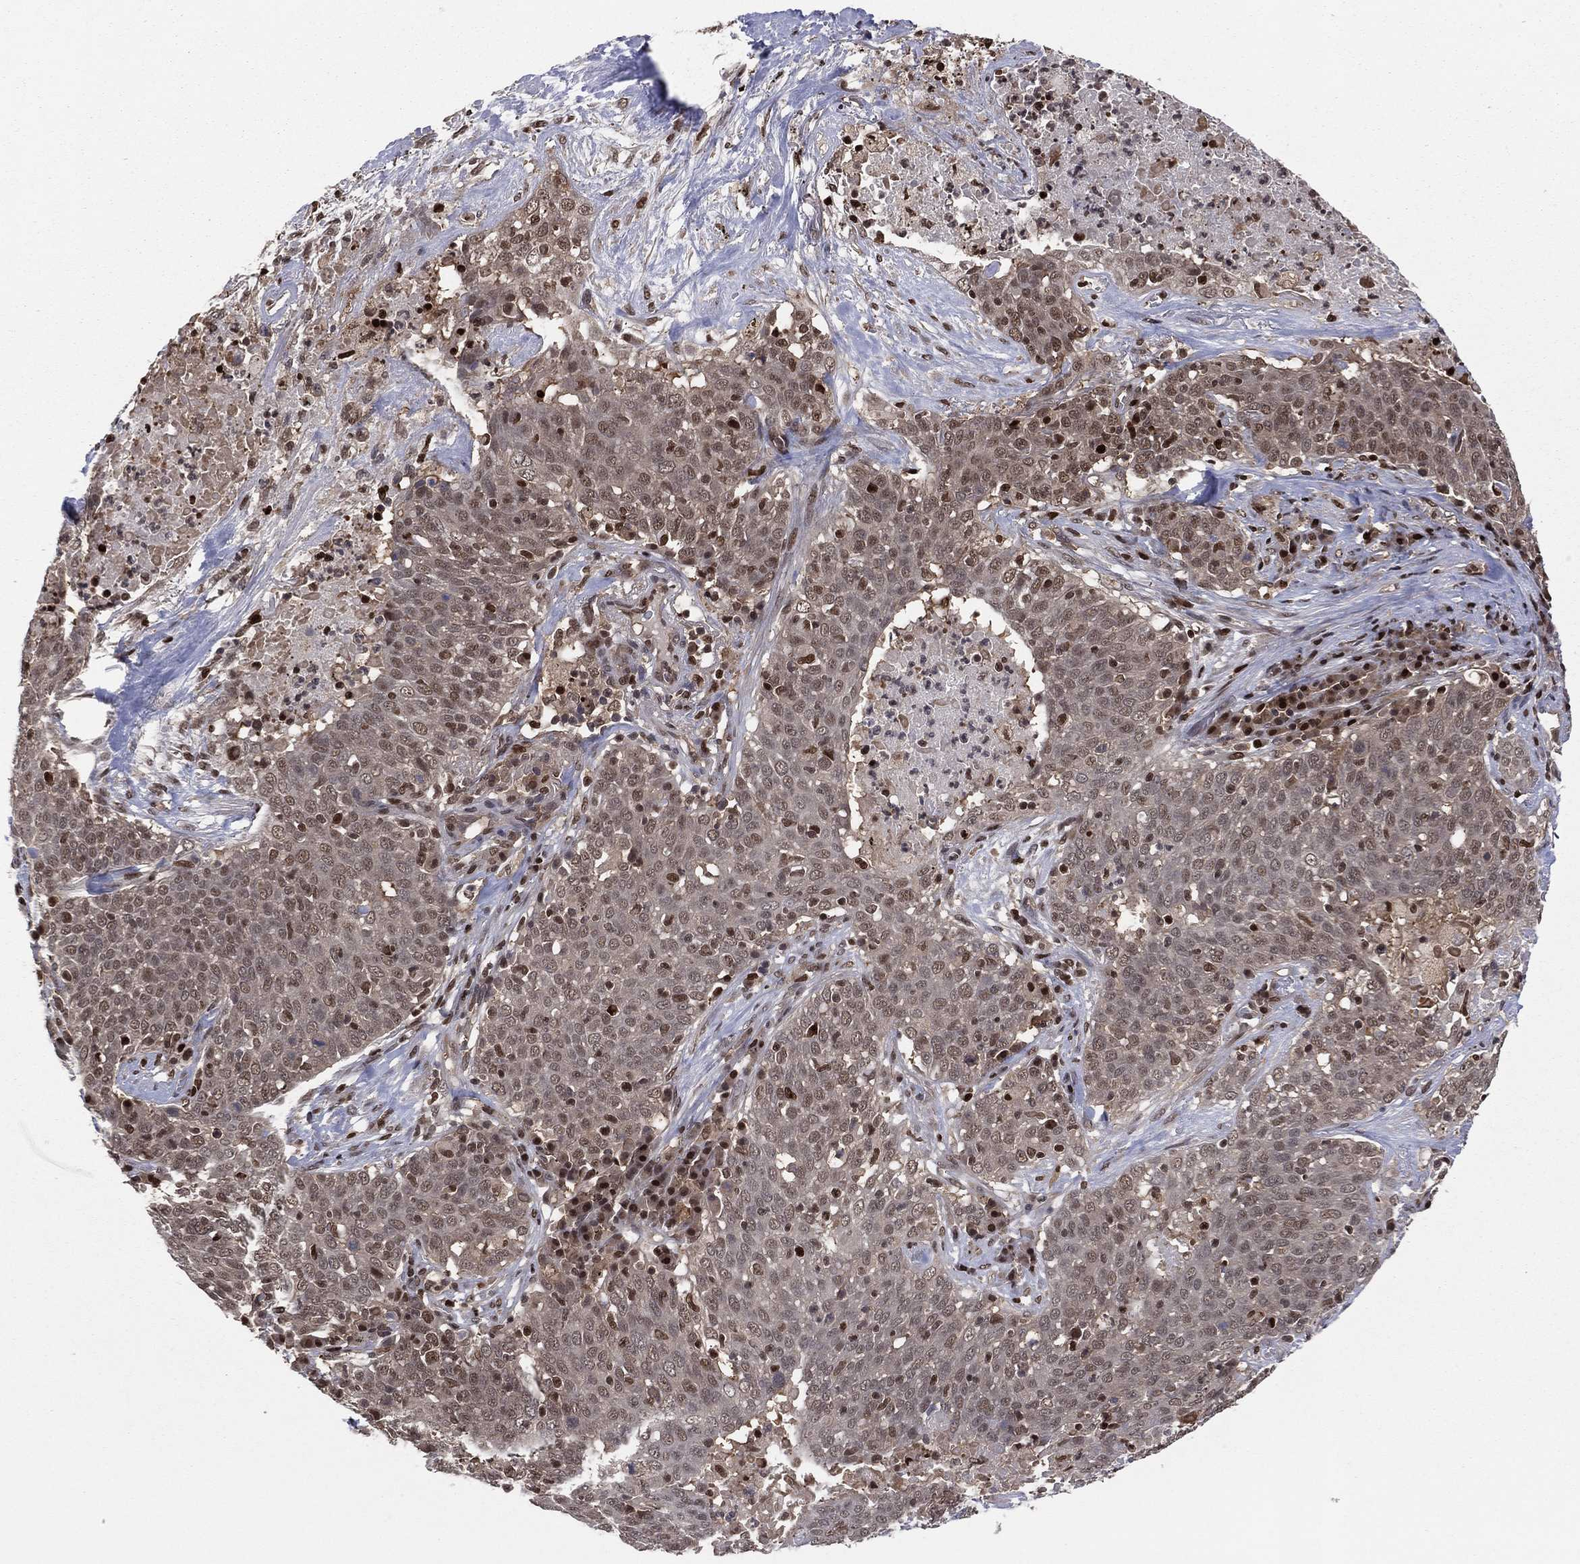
{"staining": {"intensity": "strong", "quantity": "<25%", "location": "nuclear"}, "tissue": "lung cancer", "cell_type": "Tumor cells", "image_type": "cancer", "snomed": [{"axis": "morphology", "description": "Squamous cell carcinoma, NOS"}, {"axis": "topography", "description": "Lung"}], "caption": "Protein staining of lung cancer (squamous cell carcinoma) tissue reveals strong nuclear expression in approximately <25% of tumor cells.", "gene": "PSMA1", "patient": {"sex": "male", "age": 82}}